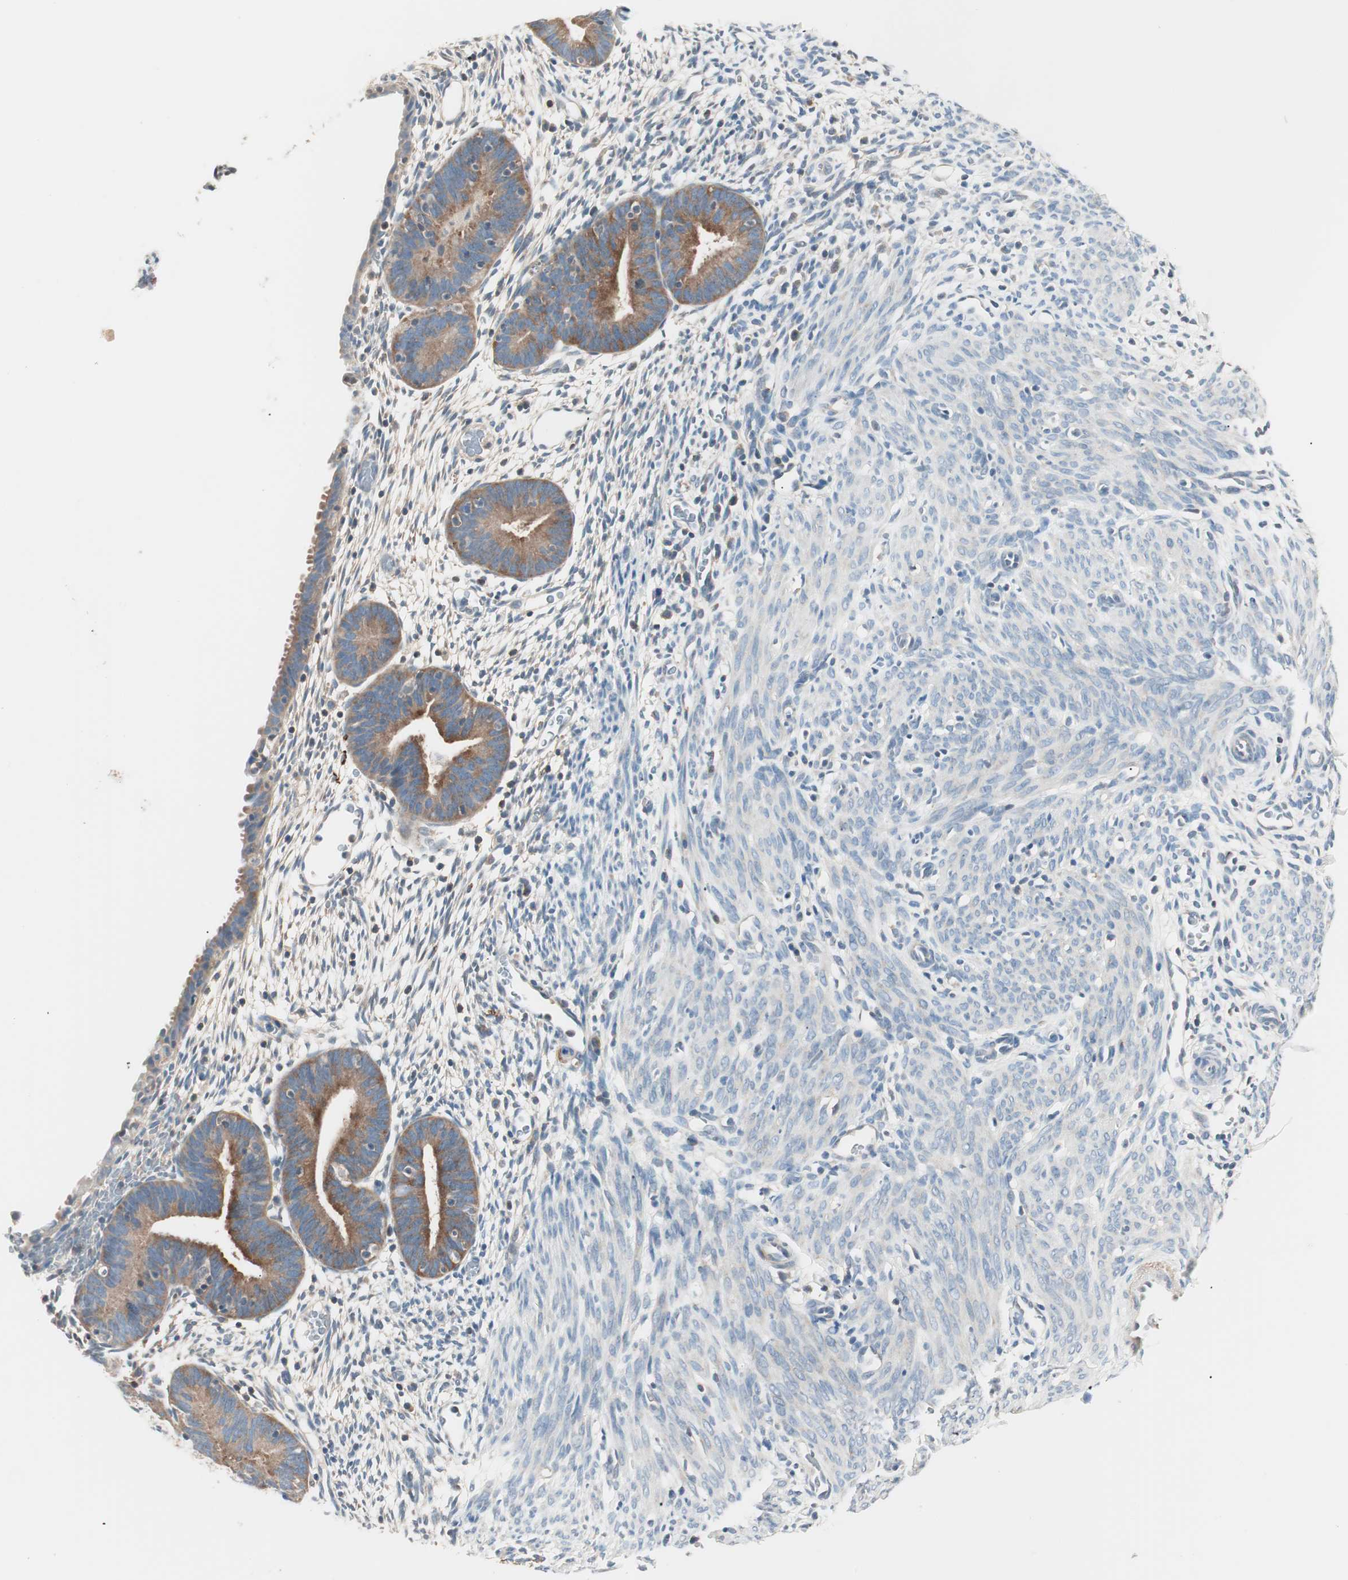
{"staining": {"intensity": "weak", "quantity": "<25%", "location": "cytoplasmic/membranous"}, "tissue": "endometrium", "cell_type": "Cells in endometrial stroma", "image_type": "normal", "snomed": [{"axis": "morphology", "description": "Normal tissue, NOS"}, {"axis": "morphology", "description": "Atrophy, NOS"}, {"axis": "topography", "description": "Uterus"}, {"axis": "topography", "description": "Endometrium"}], "caption": "This is an immunohistochemistry (IHC) micrograph of benign human endometrium. There is no staining in cells in endometrial stroma.", "gene": "RAD54B", "patient": {"sex": "female", "age": 68}}